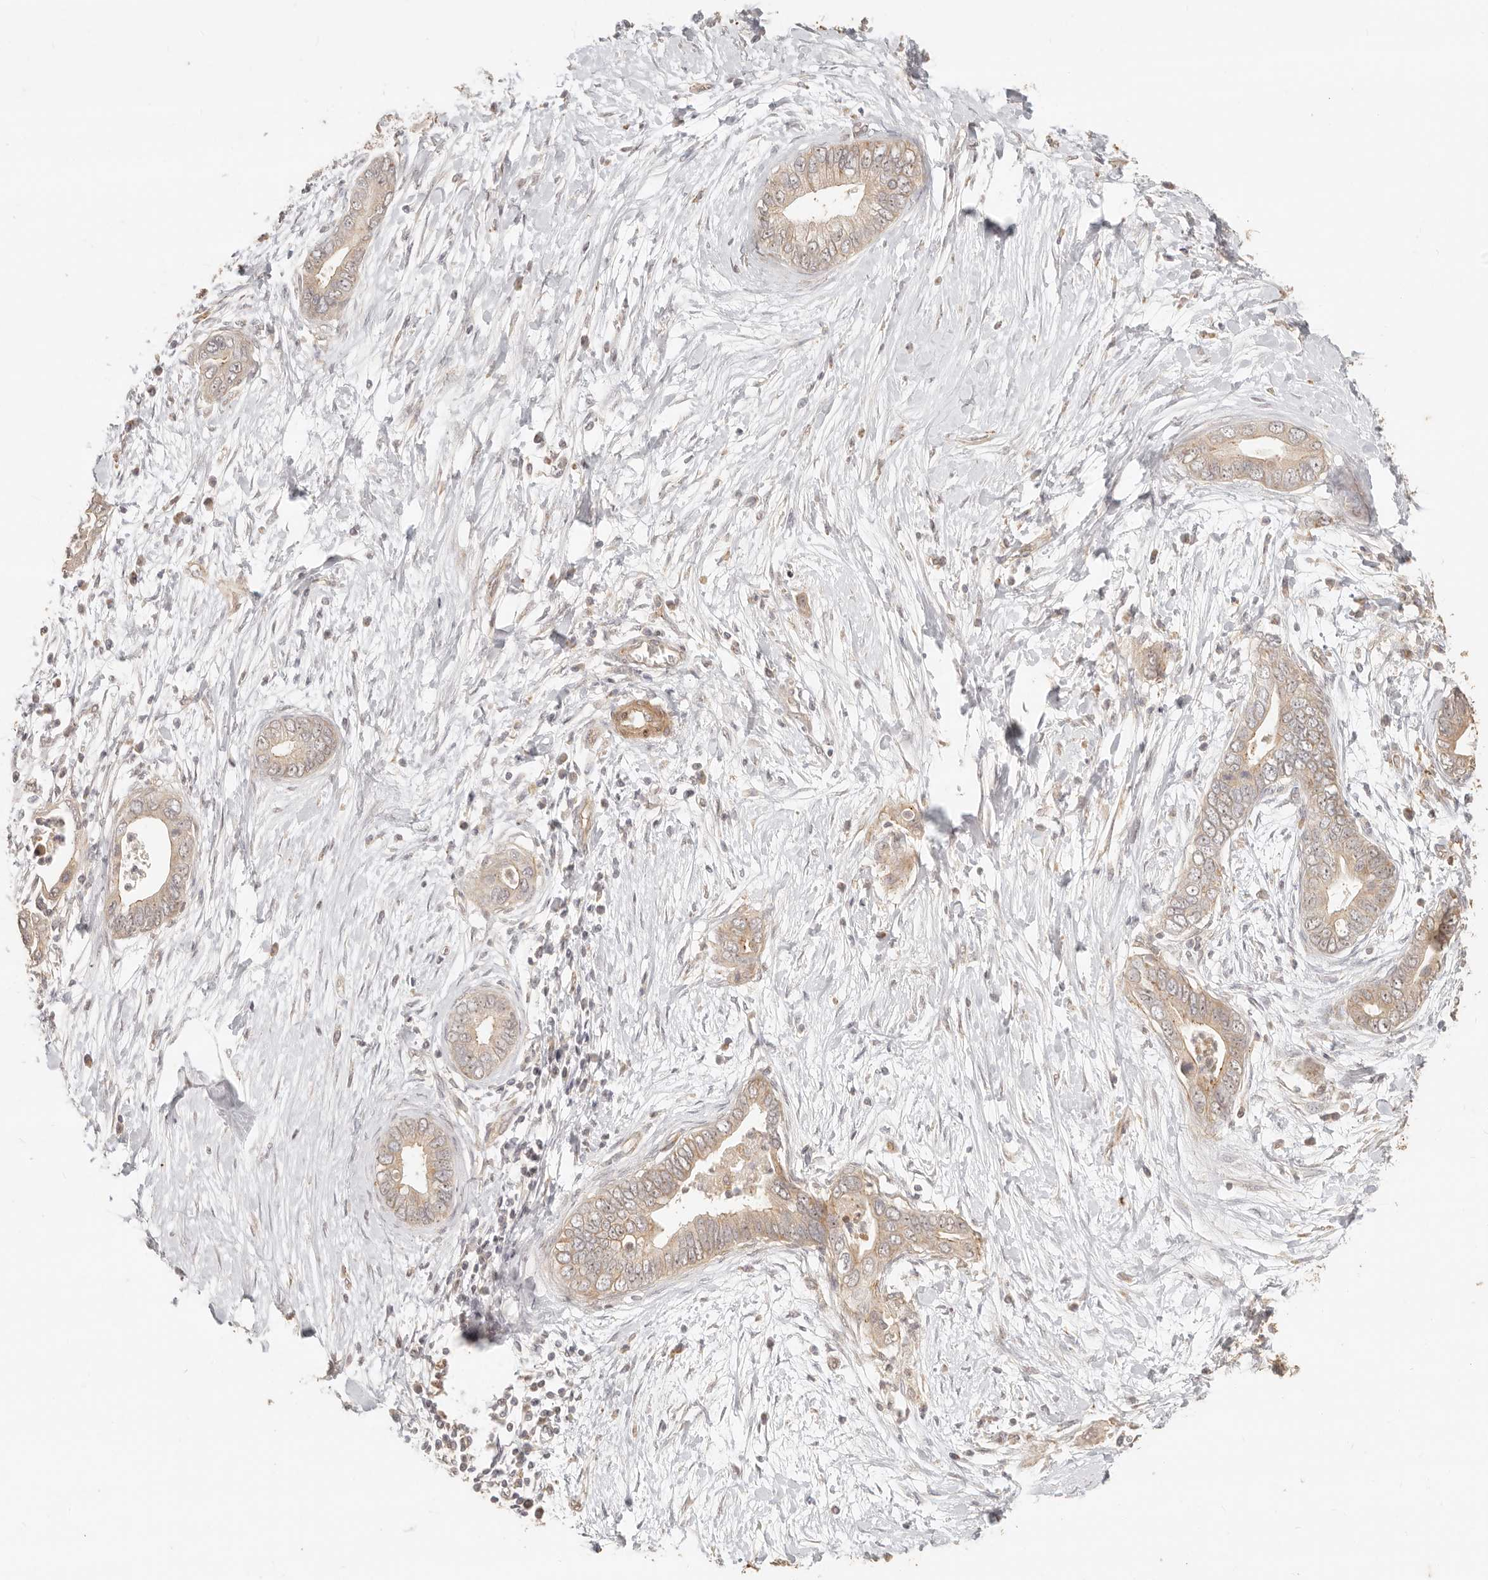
{"staining": {"intensity": "weak", "quantity": ">75%", "location": "cytoplasmic/membranous,nuclear"}, "tissue": "pancreatic cancer", "cell_type": "Tumor cells", "image_type": "cancer", "snomed": [{"axis": "morphology", "description": "Adenocarcinoma, NOS"}, {"axis": "topography", "description": "Pancreas"}], "caption": "High-magnification brightfield microscopy of pancreatic cancer stained with DAB (brown) and counterstained with hematoxylin (blue). tumor cells exhibit weak cytoplasmic/membranous and nuclear expression is present in approximately>75% of cells.", "gene": "PTPN22", "patient": {"sex": "male", "age": 75}}